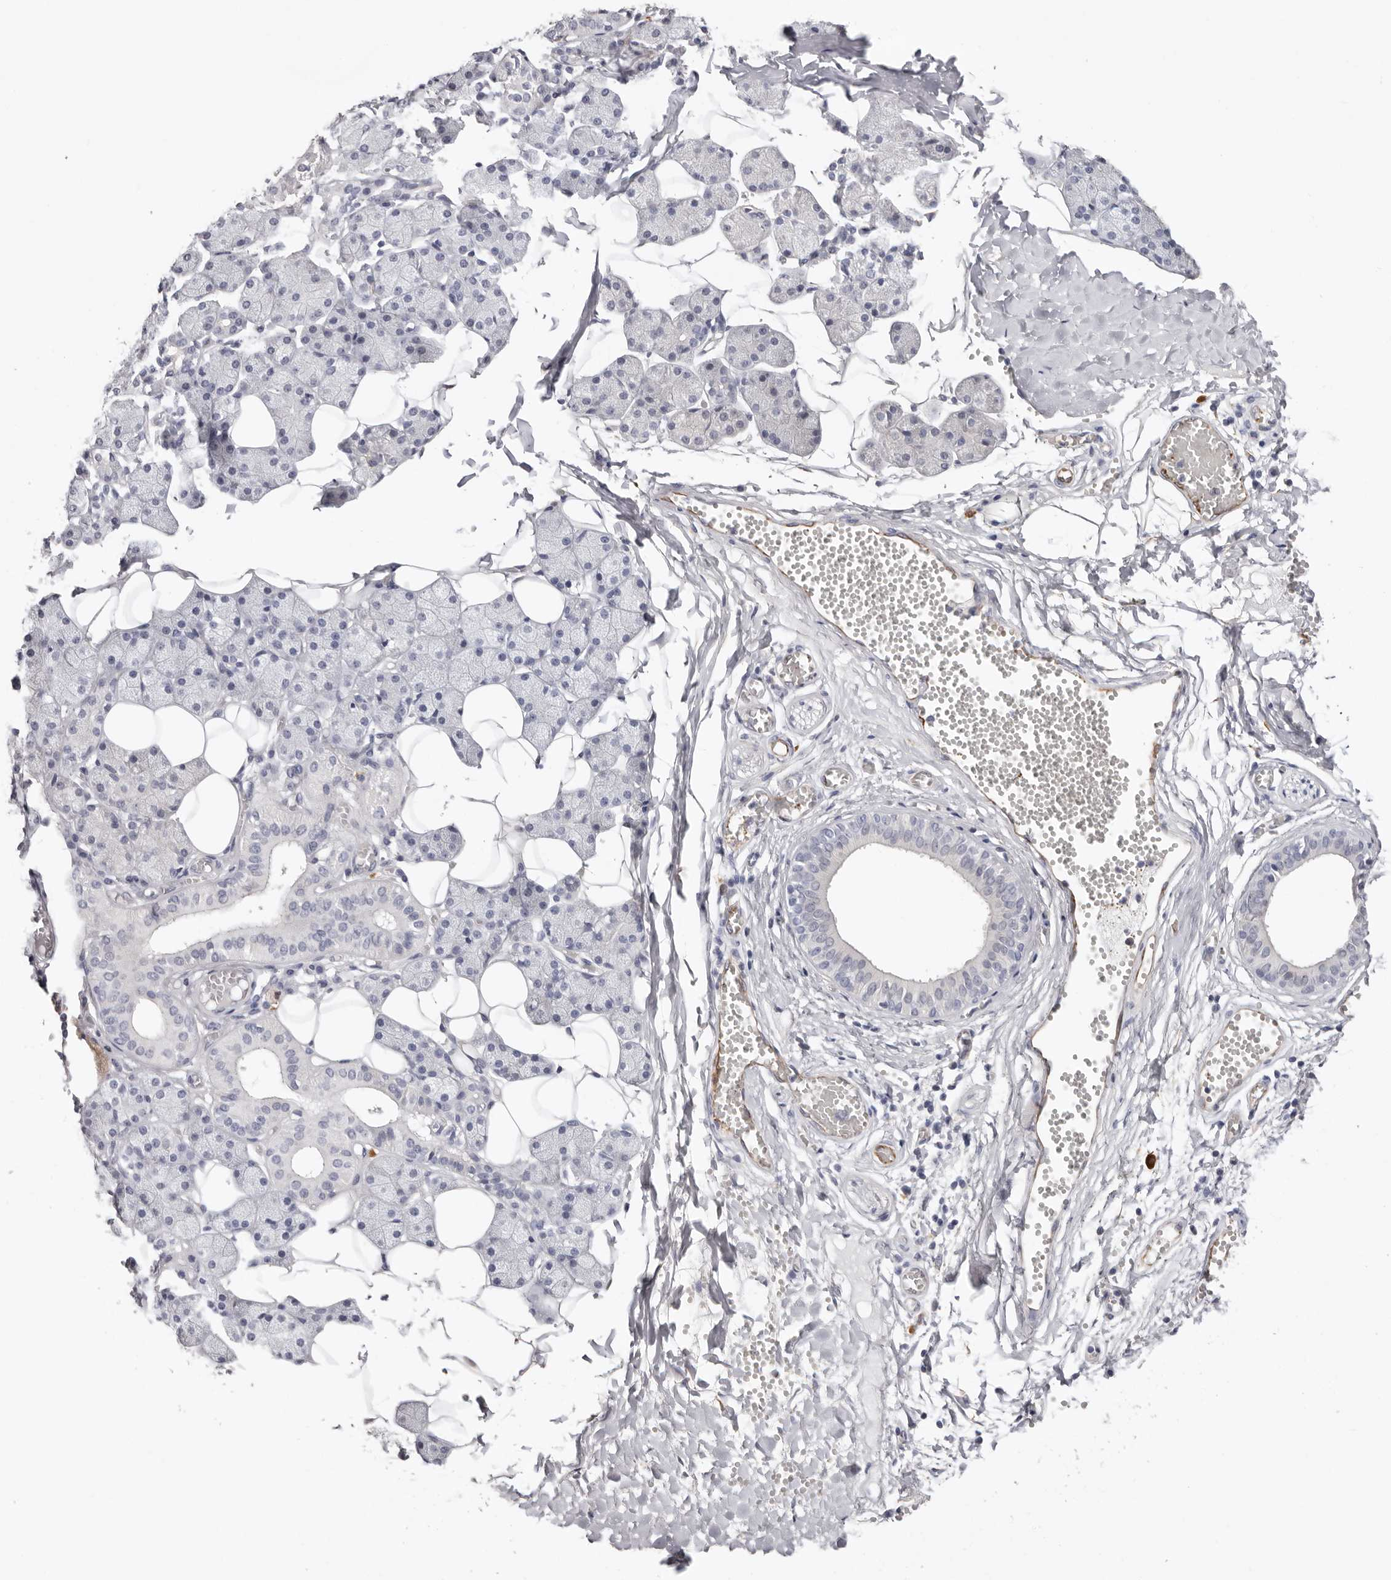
{"staining": {"intensity": "negative", "quantity": "none", "location": "none"}, "tissue": "salivary gland", "cell_type": "Glandular cells", "image_type": "normal", "snomed": [{"axis": "morphology", "description": "Normal tissue, NOS"}, {"axis": "topography", "description": "Salivary gland"}], "caption": "Immunohistochemical staining of unremarkable salivary gland reveals no significant expression in glandular cells.", "gene": "PKDCC", "patient": {"sex": "female", "age": 33}}